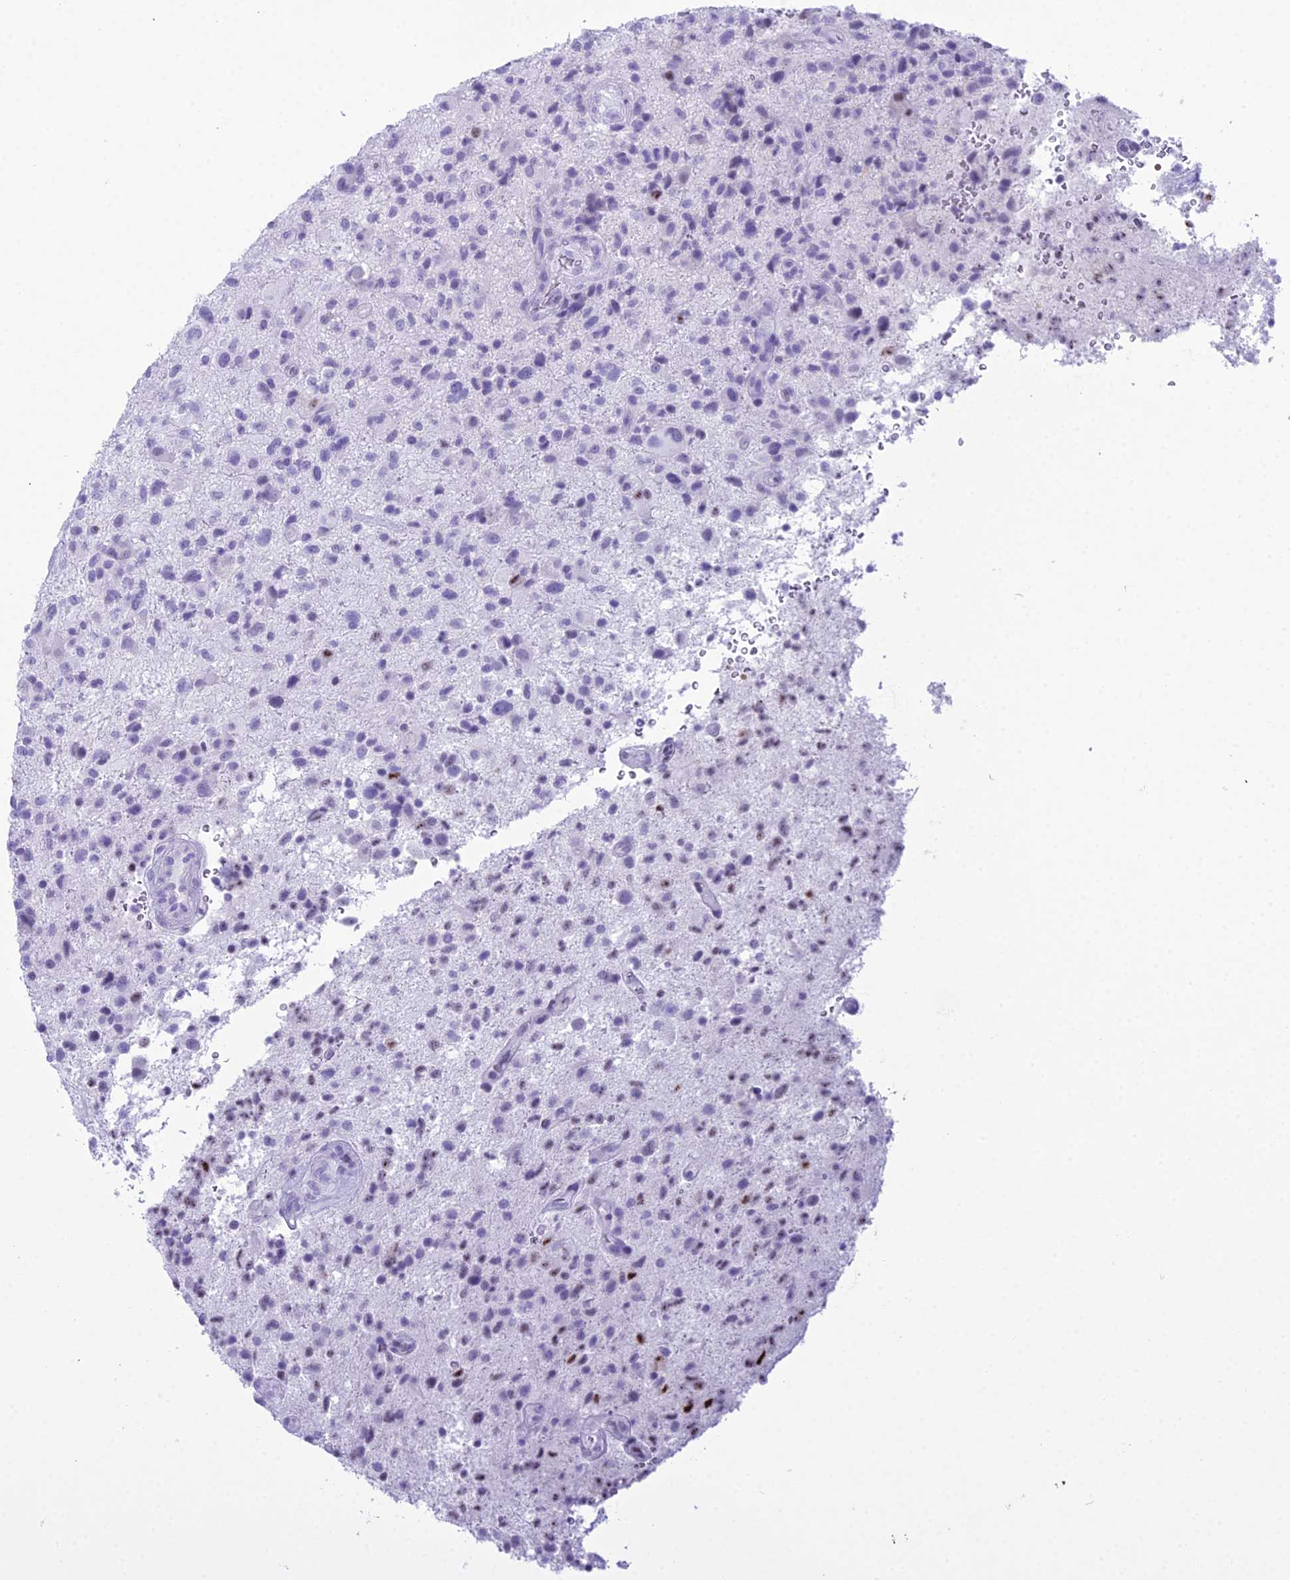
{"staining": {"intensity": "negative", "quantity": "none", "location": "none"}, "tissue": "glioma", "cell_type": "Tumor cells", "image_type": "cancer", "snomed": [{"axis": "morphology", "description": "Glioma, malignant, High grade"}, {"axis": "topography", "description": "Brain"}], "caption": "Malignant high-grade glioma was stained to show a protein in brown. There is no significant expression in tumor cells.", "gene": "RNPS1", "patient": {"sex": "male", "age": 47}}